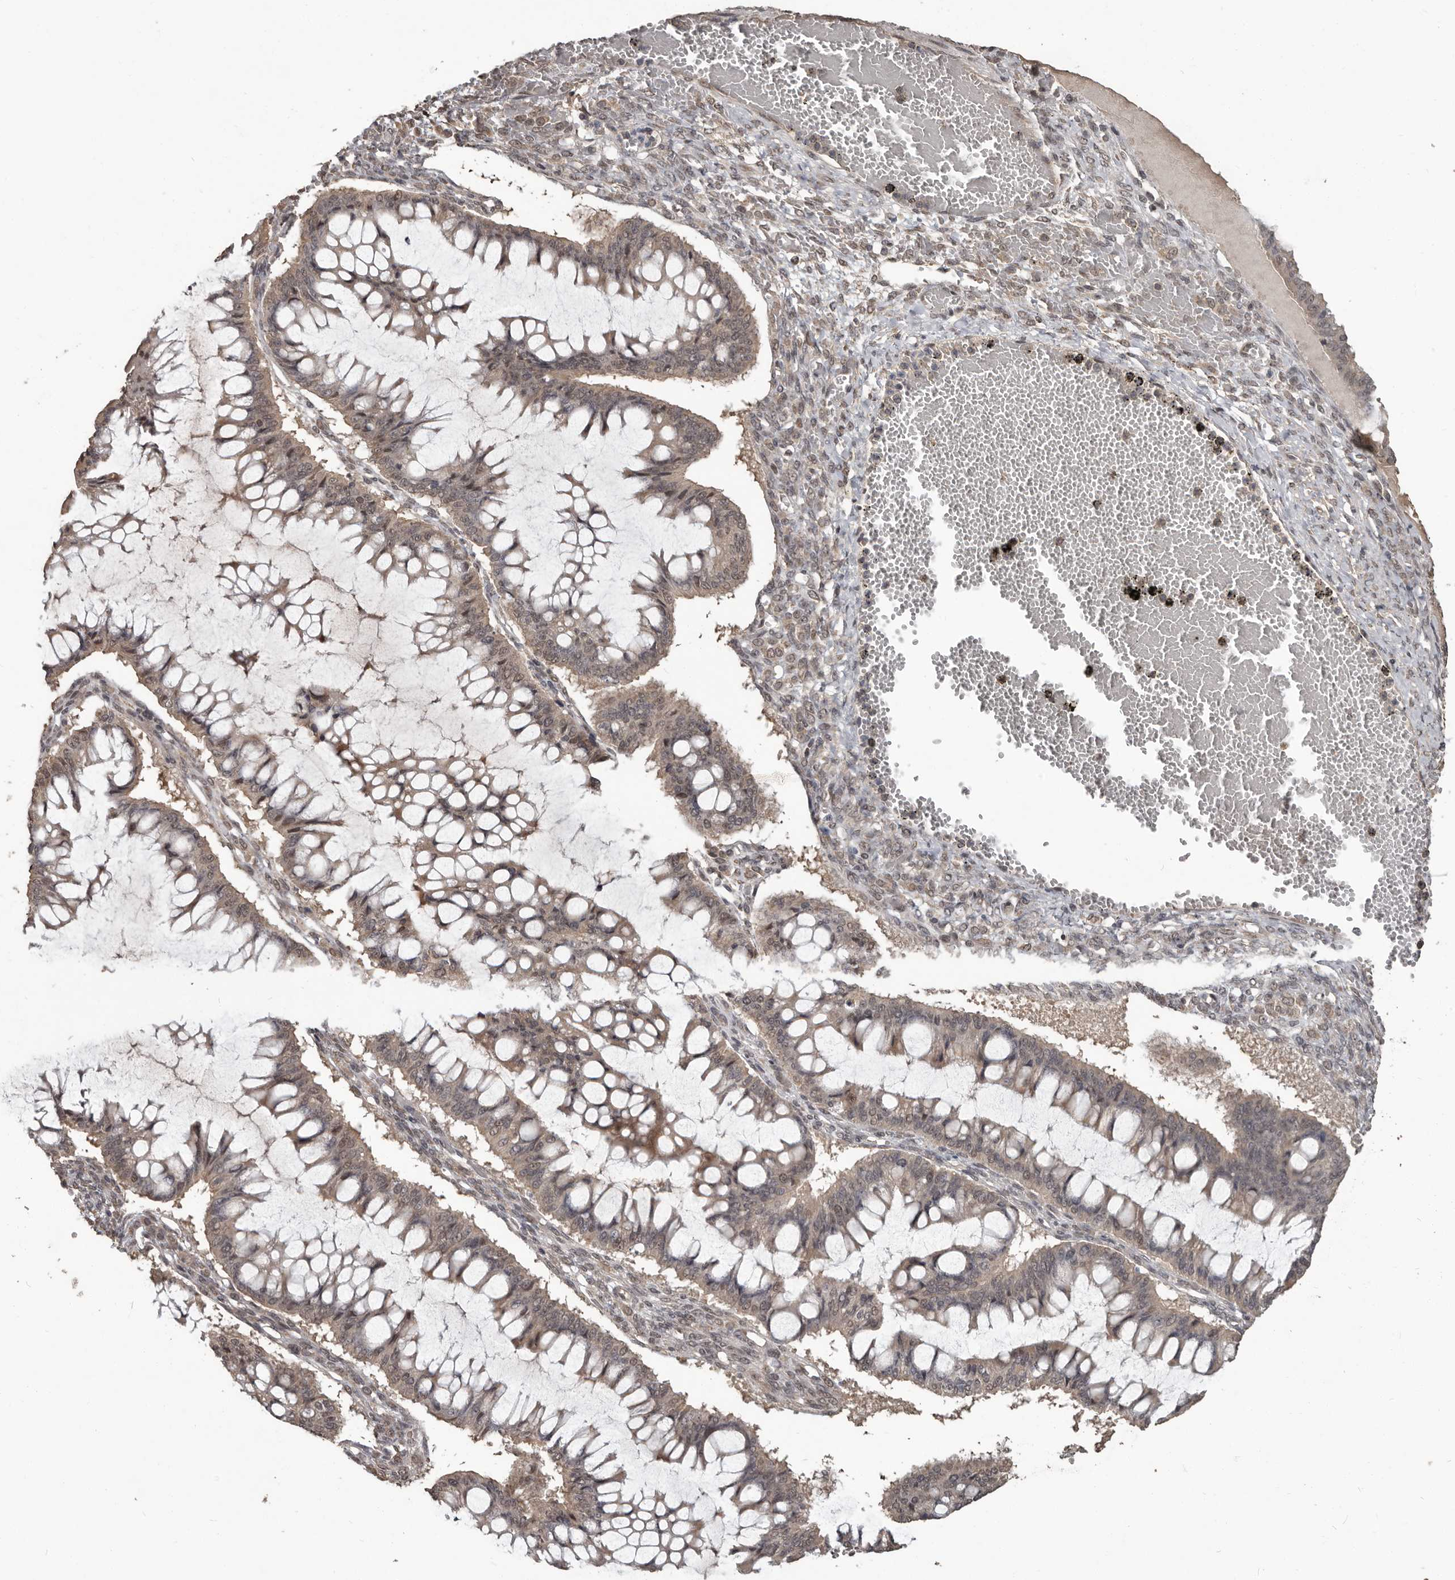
{"staining": {"intensity": "weak", "quantity": ">75%", "location": "cytoplasmic/membranous,nuclear"}, "tissue": "ovarian cancer", "cell_type": "Tumor cells", "image_type": "cancer", "snomed": [{"axis": "morphology", "description": "Cystadenocarcinoma, mucinous, NOS"}, {"axis": "topography", "description": "Ovary"}], "caption": "Immunohistochemical staining of human ovarian cancer reveals weak cytoplasmic/membranous and nuclear protein staining in about >75% of tumor cells.", "gene": "ZFP14", "patient": {"sex": "female", "age": 73}}